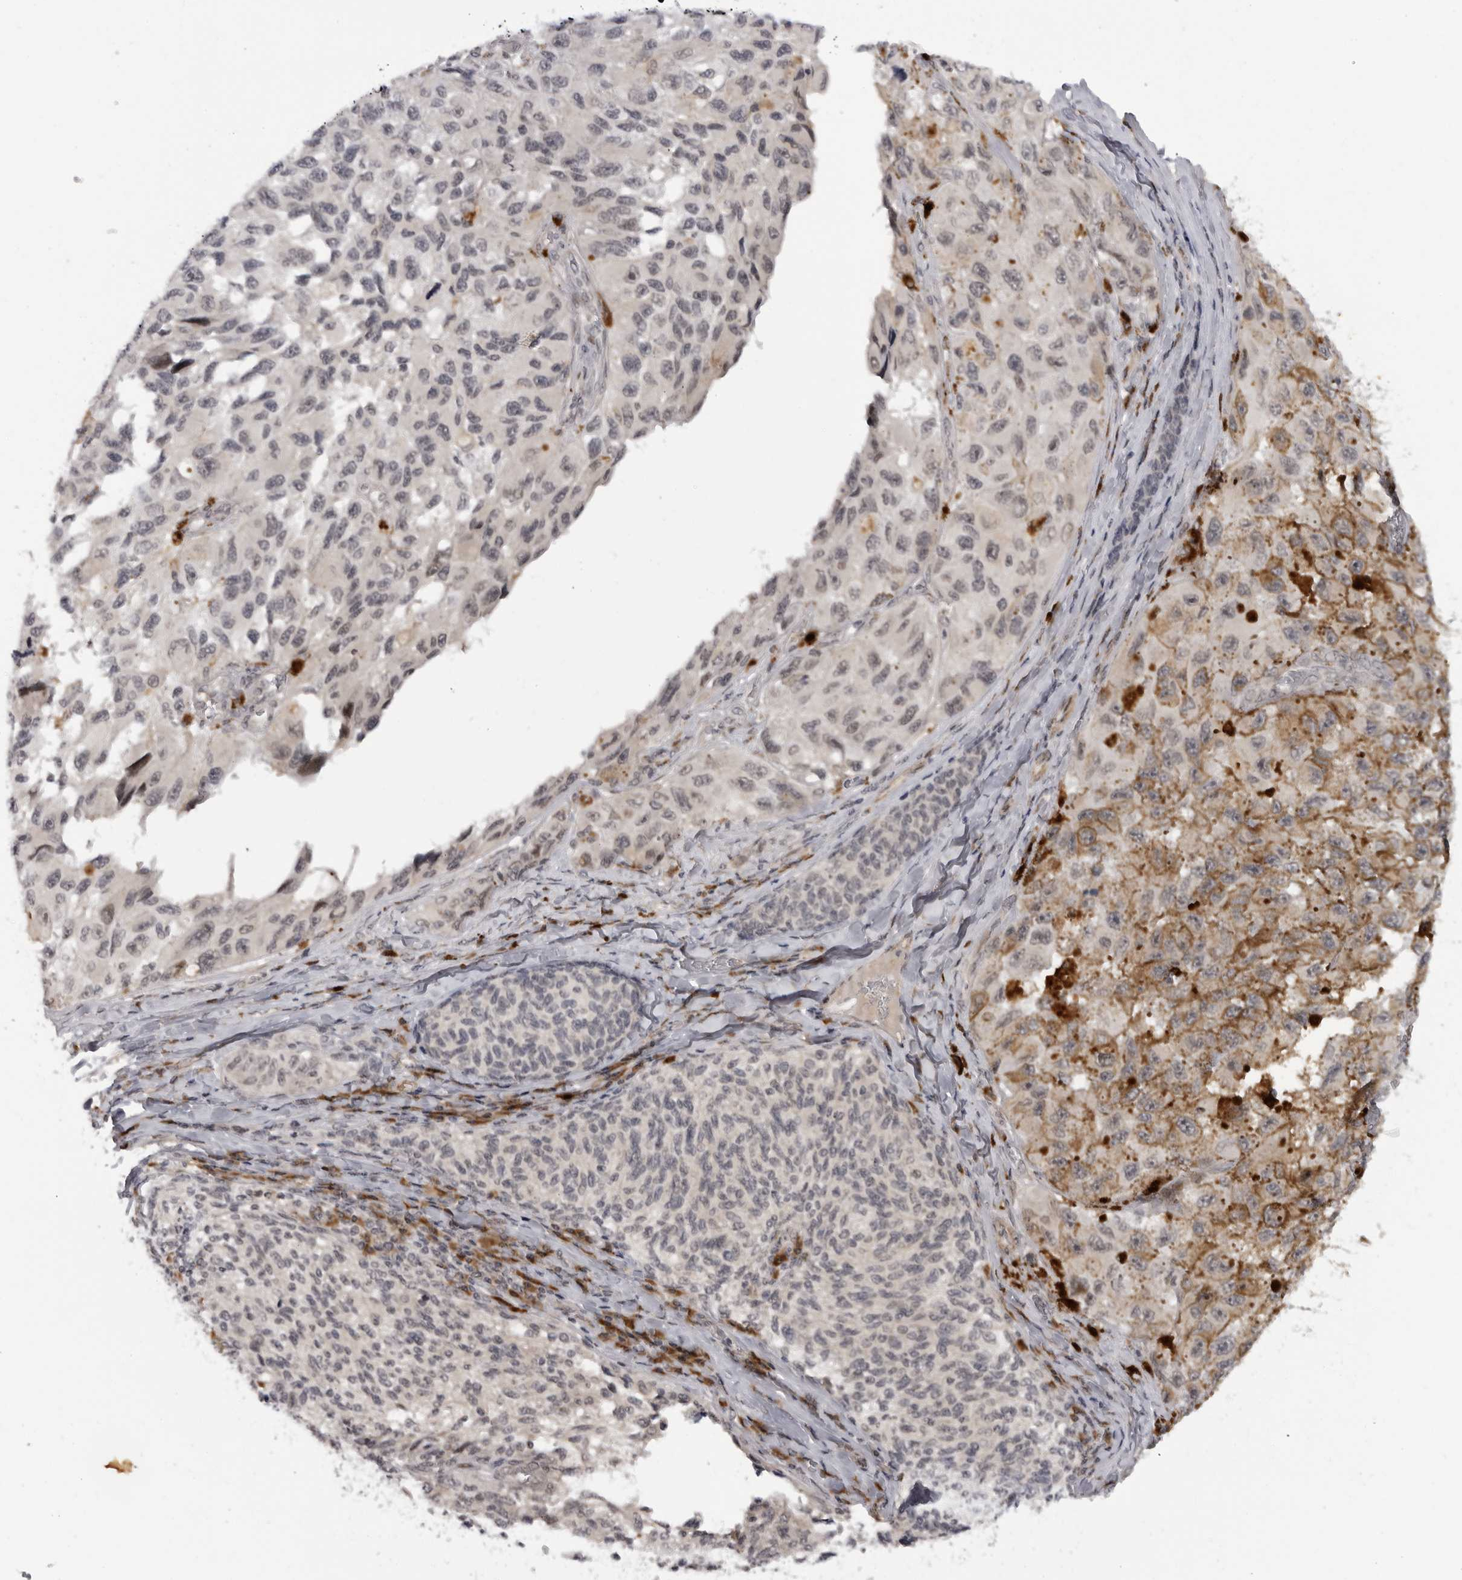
{"staining": {"intensity": "negative", "quantity": "none", "location": "none"}, "tissue": "melanoma", "cell_type": "Tumor cells", "image_type": "cancer", "snomed": [{"axis": "morphology", "description": "Malignant melanoma, NOS"}, {"axis": "topography", "description": "Skin"}], "caption": "Melanoma was stained to show a protein in brown. There is no significant expression in tumor cells.", "gene": "ALPK2", "patient": {"sex": "female", "age": 73}}